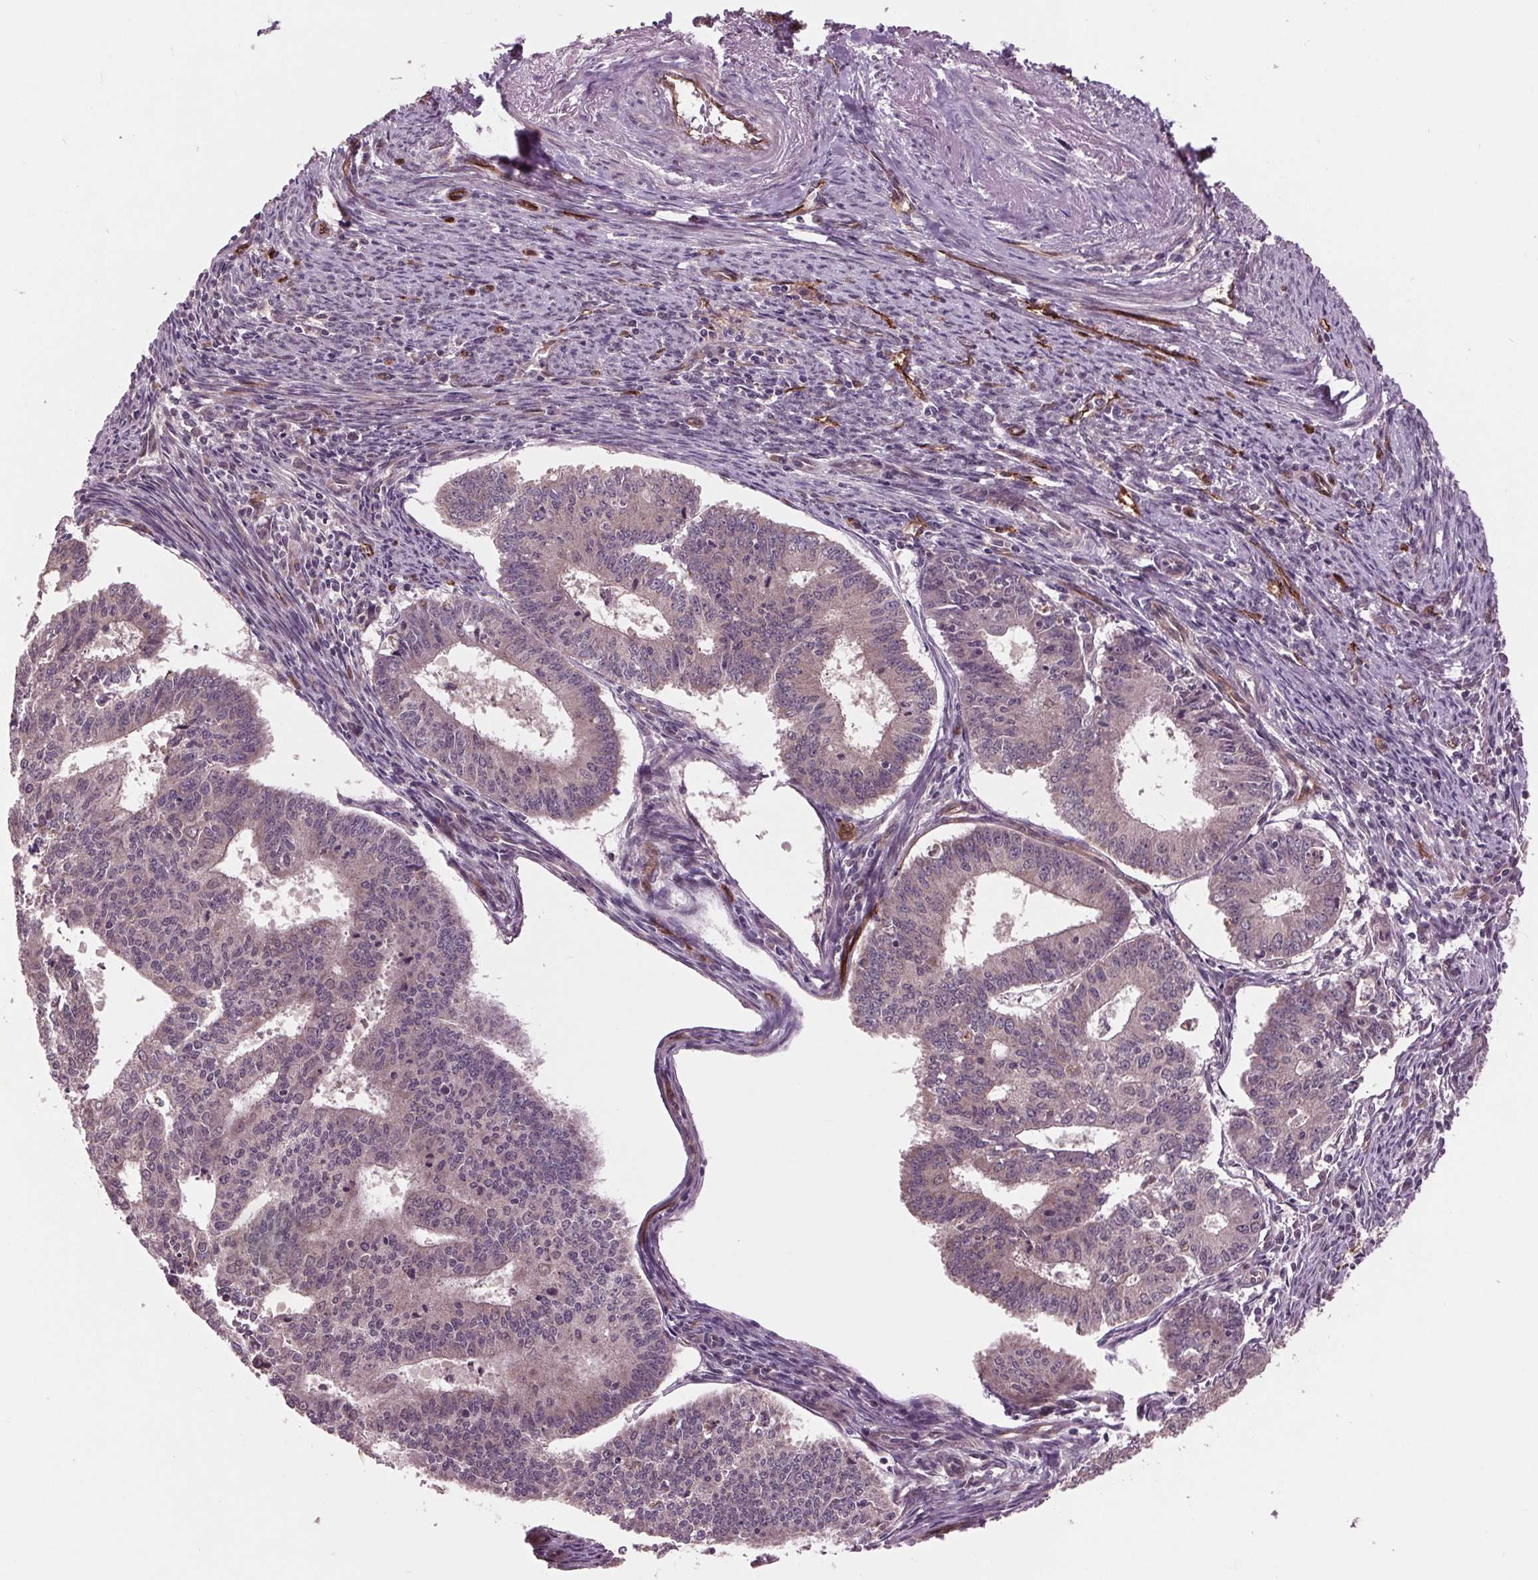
{"staining": {"intensity": "negative", "quantity": "none", "location": "none"}, "tissue": "endometrial cancer", "cell_type": "Tumor cells", "image_type": "cancer", "snomed": [{"axis": "morphology", "description": "Adenocarcinoma, NOS"}, {"axis": "topography", "description": "Endometrium"}], "caption": "Tumor cells are negative for brown protein staining in endometrial cancer.", "gene": "MAPK8", "patient": {"sex": "female", "age": 61}}